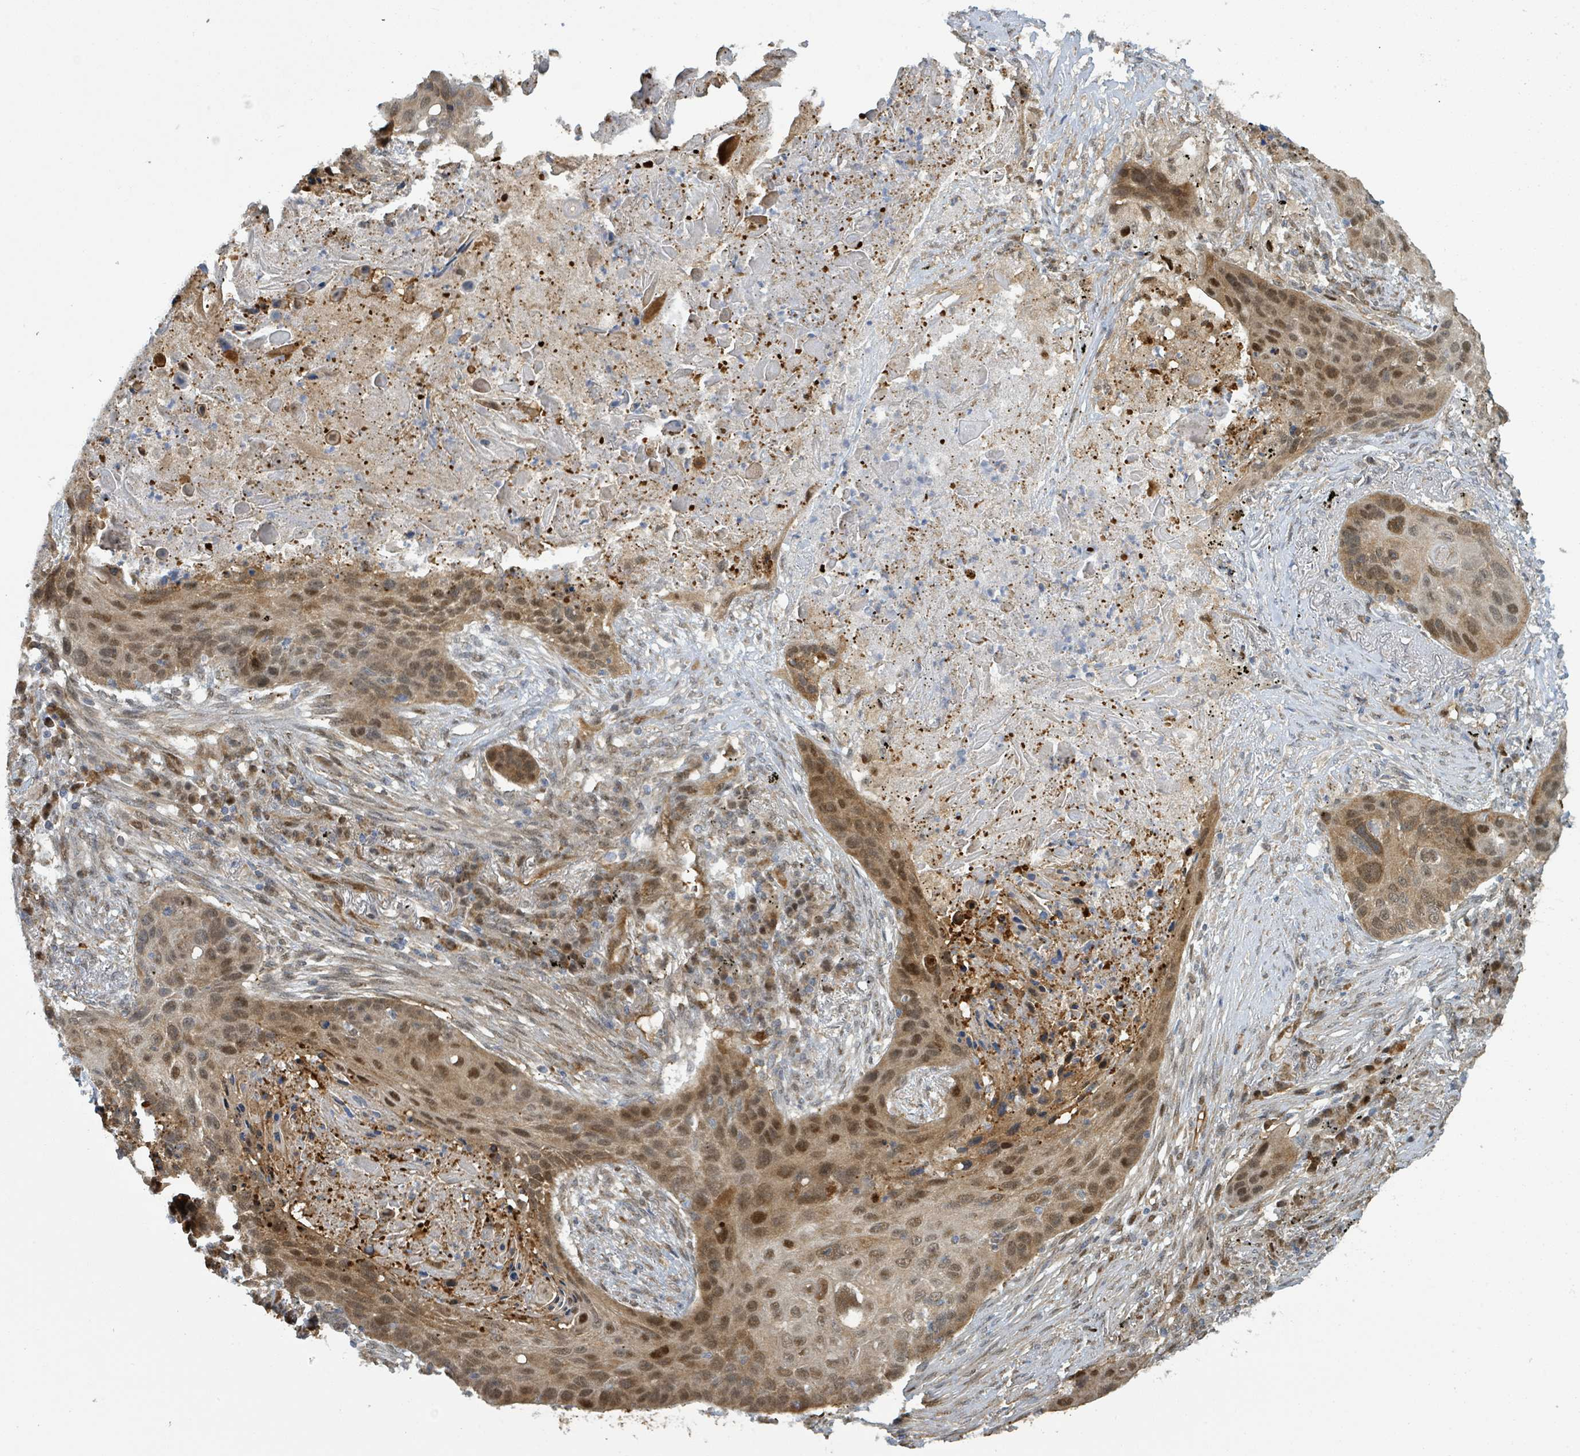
{"staining": {"intensity": "moderate", "quantity": ">75%", "location": "cytoplasmic/membranous,nuclear"}, "tissue": "lung cancer", "cell_type": "Tumor cells", "image_type": "cancer", "snomed": [{"axis": "morphology", "description": "Squamous cell carcinoma, NOS"}, {"axis": "topography", "description": "Lung"}], "caption": "Lung cancer (squamous cell carcinoma) was stained to show a protein in brown. There is medium levels of moderate cytoplasmic/membranous and nuclear expression in about >75% of tumor cells. (IHC, brightfield microscopy, high magnification).", "gene": "PSMB7", "patient": {"sex": "female", "age": 63}}